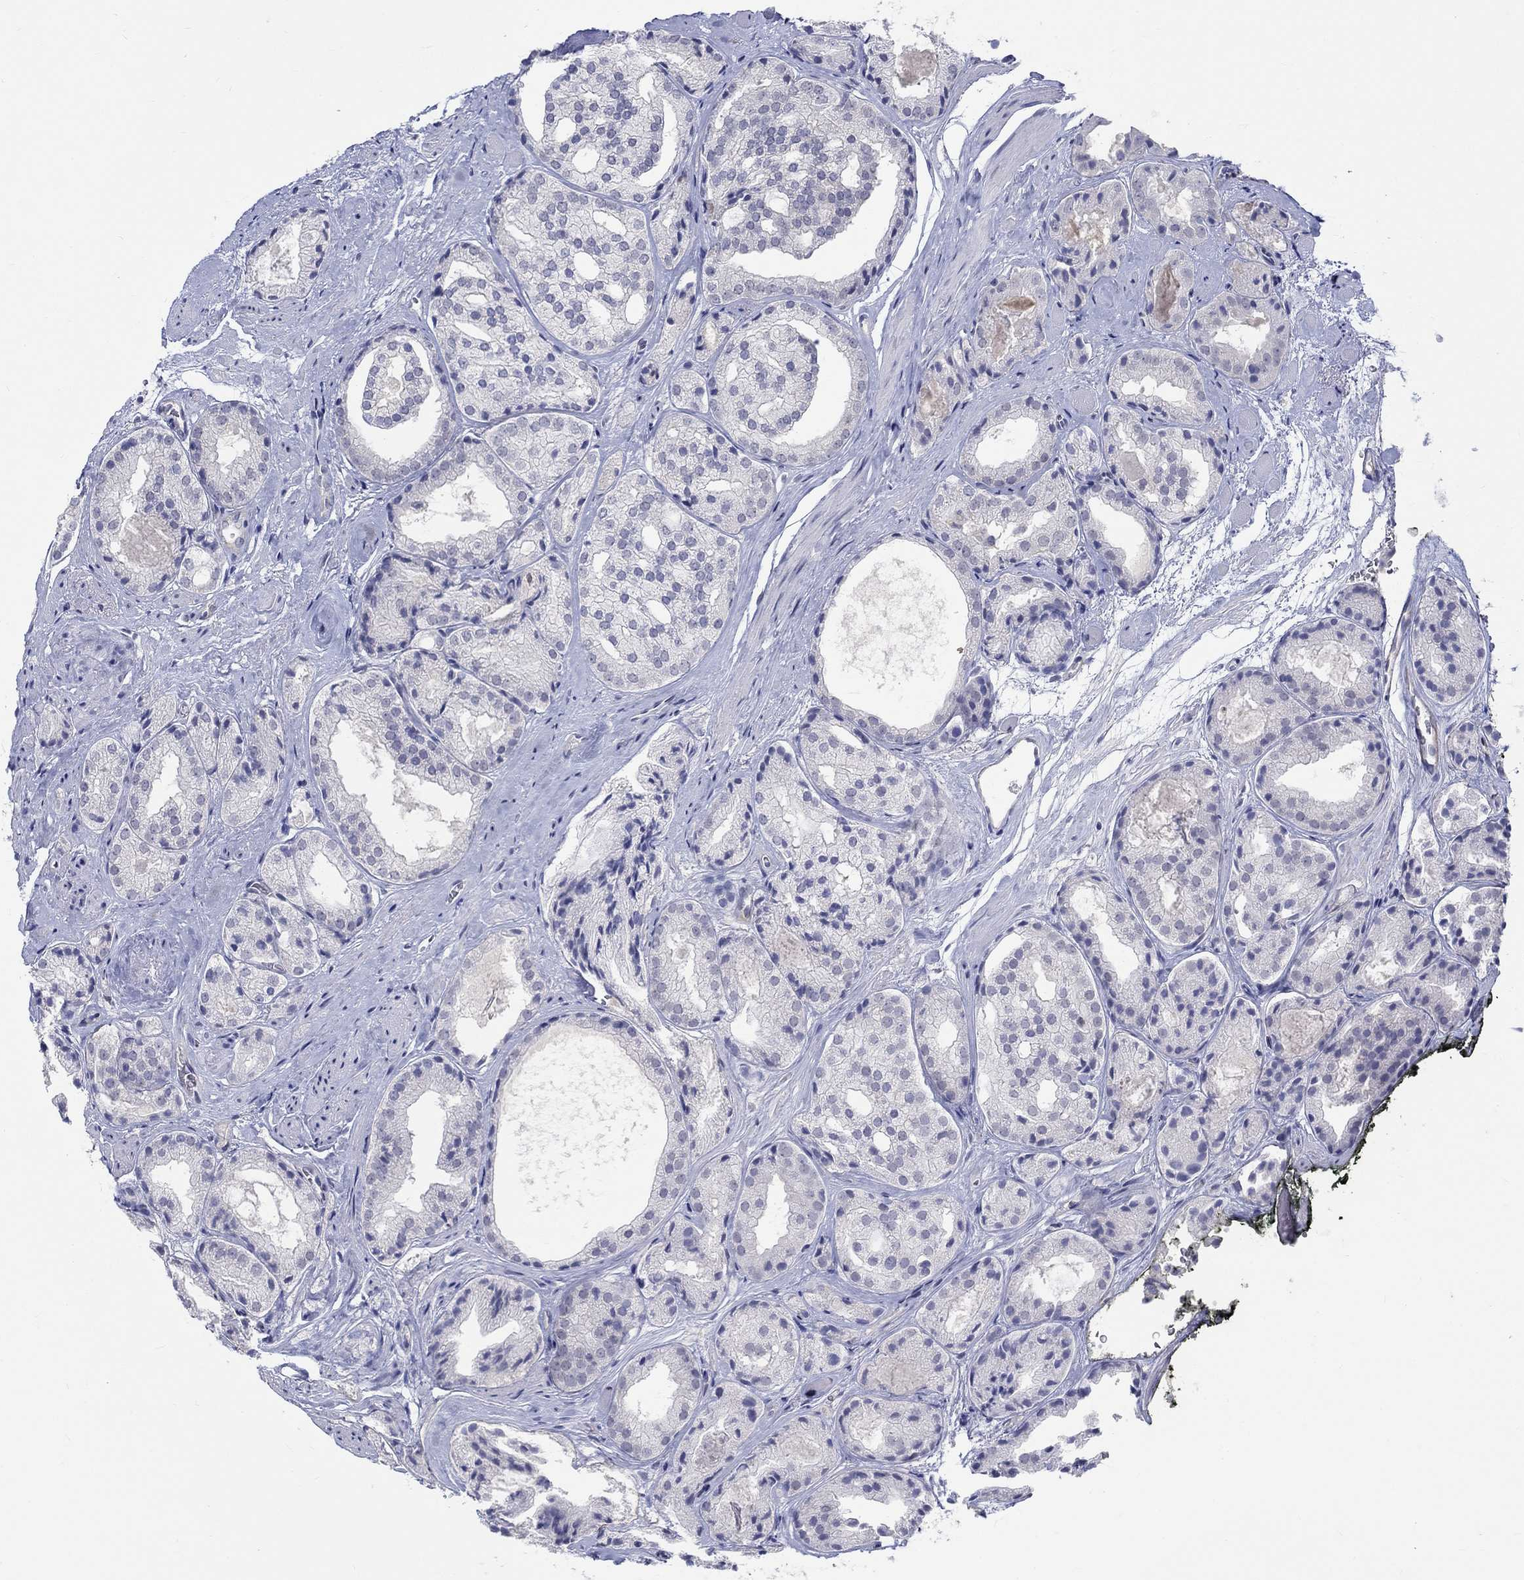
{"staining": {"intensity": "negative", "quantity": "none", "location": "none"}, "tissue": "prostate cancer", "cell_type": "Tumor cells", "image_type": "cancer", "snomed": [{"axis": "morphology", "description": "Adenocarcinoma, Low grade"}, {"axis": "topography", "description": "Prostate"}], "caption": "Prostate cancer (adenocarcinoma (low-grade)) was stained to show a protein in brown. There is no significant positivity in tumor cells. Nuclei are stained in blue.", "gene": "EGFLAM", "patient": {"sex": "male", "age": 69}}